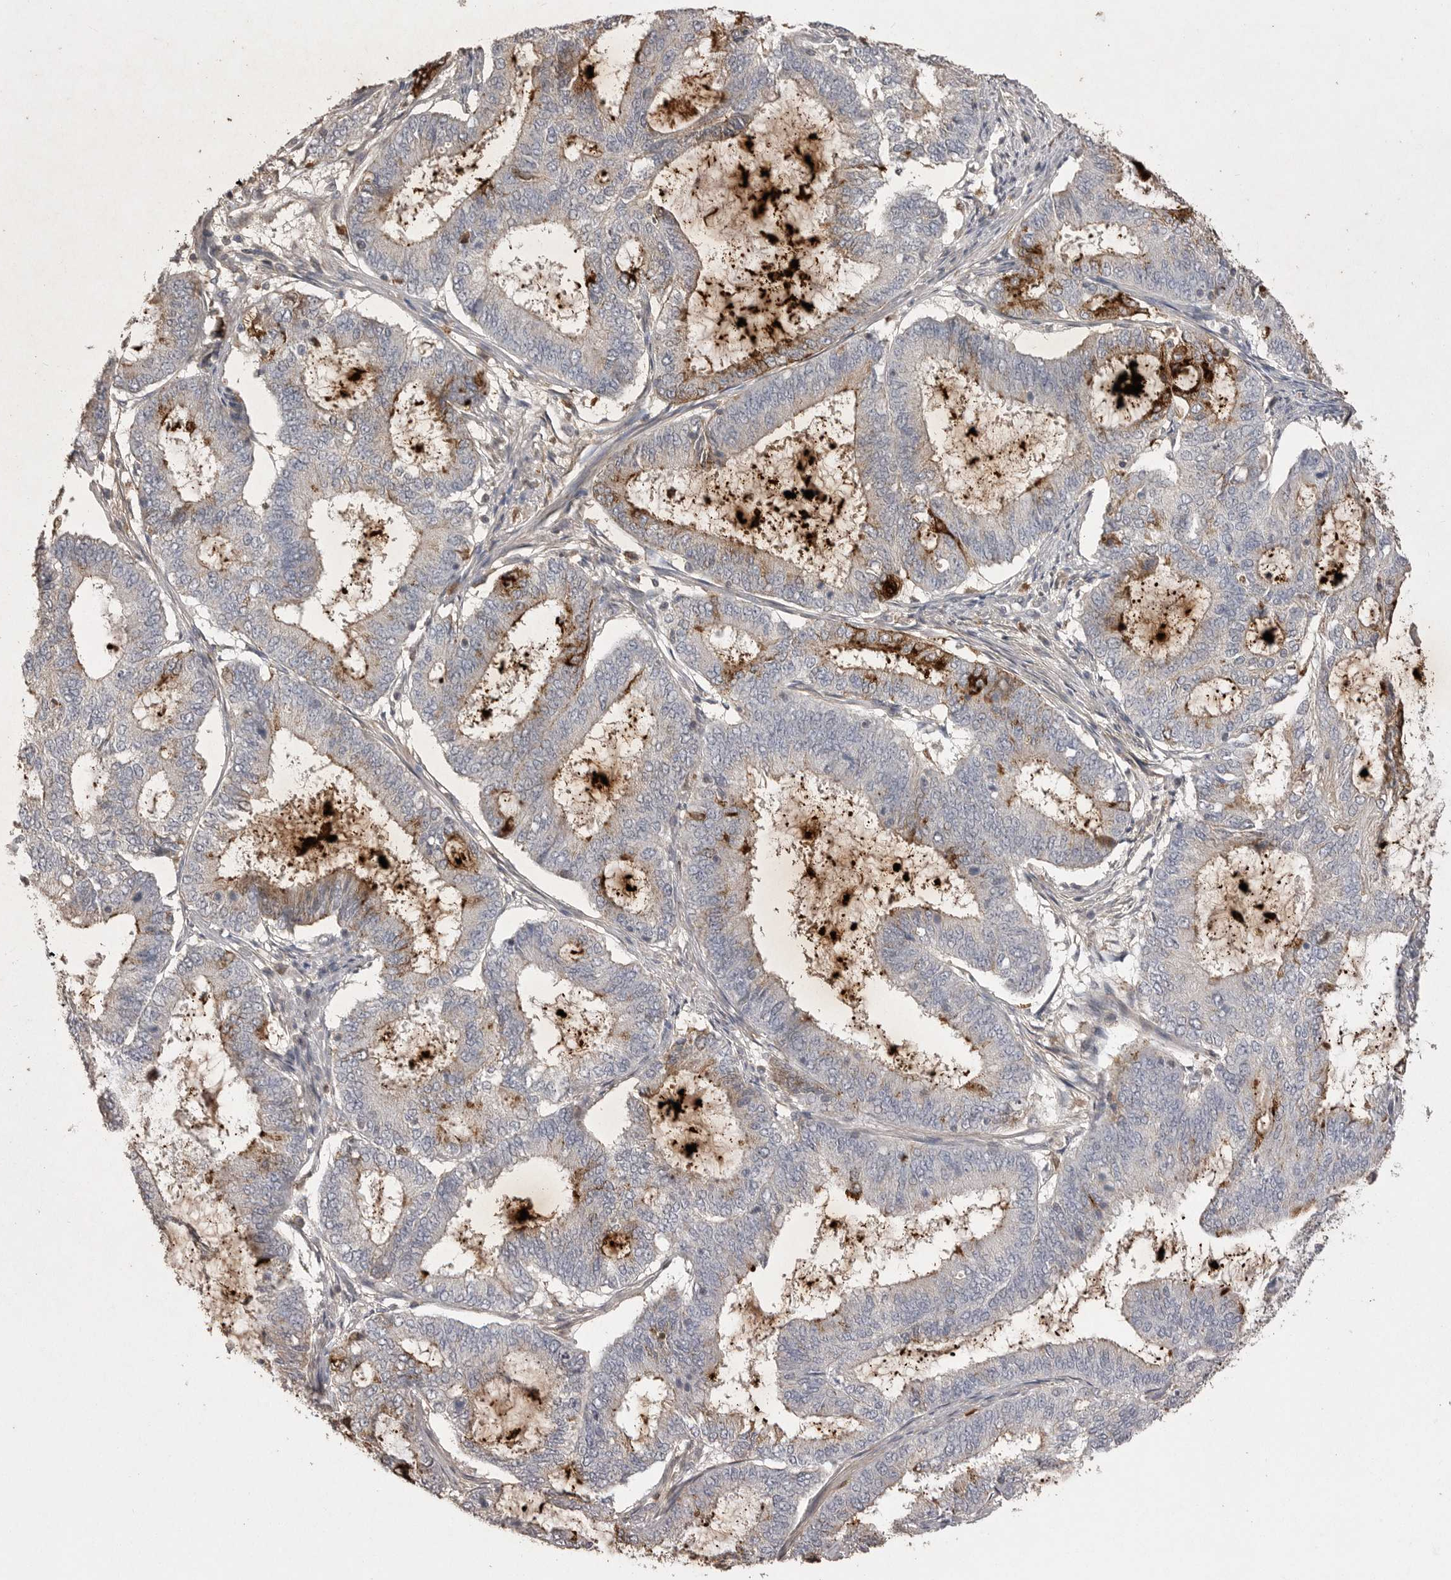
{"staining": {"intensity": "strong", "quantity": "<25%", "location": "cytoplasmic/membranous"}, "tissue": "endometrial cancer", "cell_type": "Tumor cells", "image_type": "cancer", "snomed": [{"axis": "morphology", "description": "Adenocarcinoma, NOS"}, {"axis": "topography", "description": "Endometrium"}], "caption": "The histopathology image displays immunohistochemical staining of endometrial cancer (adenocarcinoma). There is strong cytoplasmic/membranous staining is identified in approximately <25% of tumor cells. (DAB (3,3'-diaminobenzidine) = brown stain, brightfield microscopy at high magnification).", "gene": "MMP7", "patient": {"sex": "female", "age": 51}}